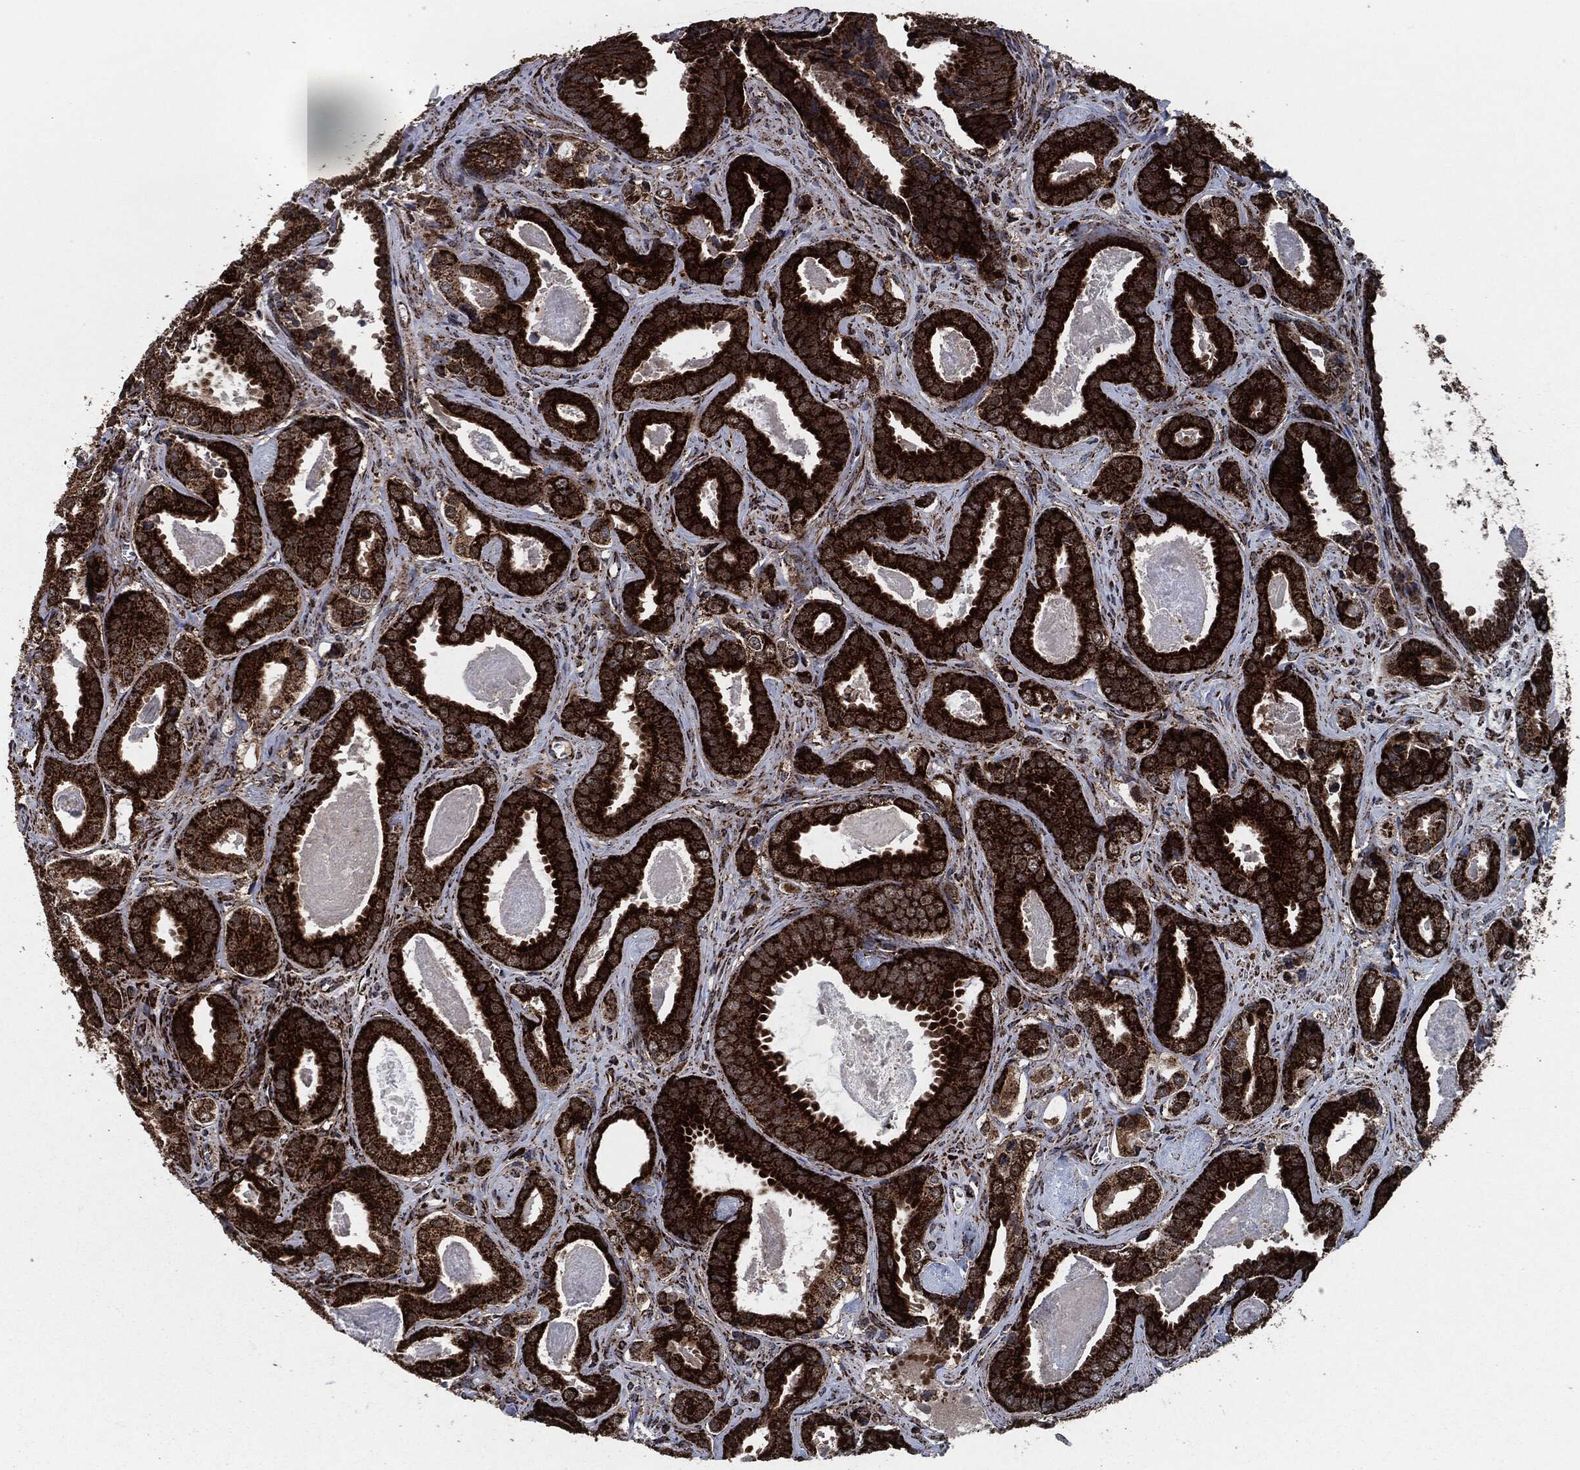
{"staining": {"intensity": "strong", "quantity": "25%-75%", "location": "cytoplasmic/membranous"}, "tissue": "prostate cancer", "cell_type": "Tumor cells", "image_type": "cancer", "snomed": [{"axis": "morphology", "description": "Adenocarcinoma, NOS"}, {"axis": "topography", "description": "Prostate"}], "caption": "Protein expression analysis of human prostate adenocarcinoma reveals strong cytoplasmic/membranous expression in about 25%-75% of tumor cells.", "gene": "FH", "patient": {"sex": "male", "age": 61}}